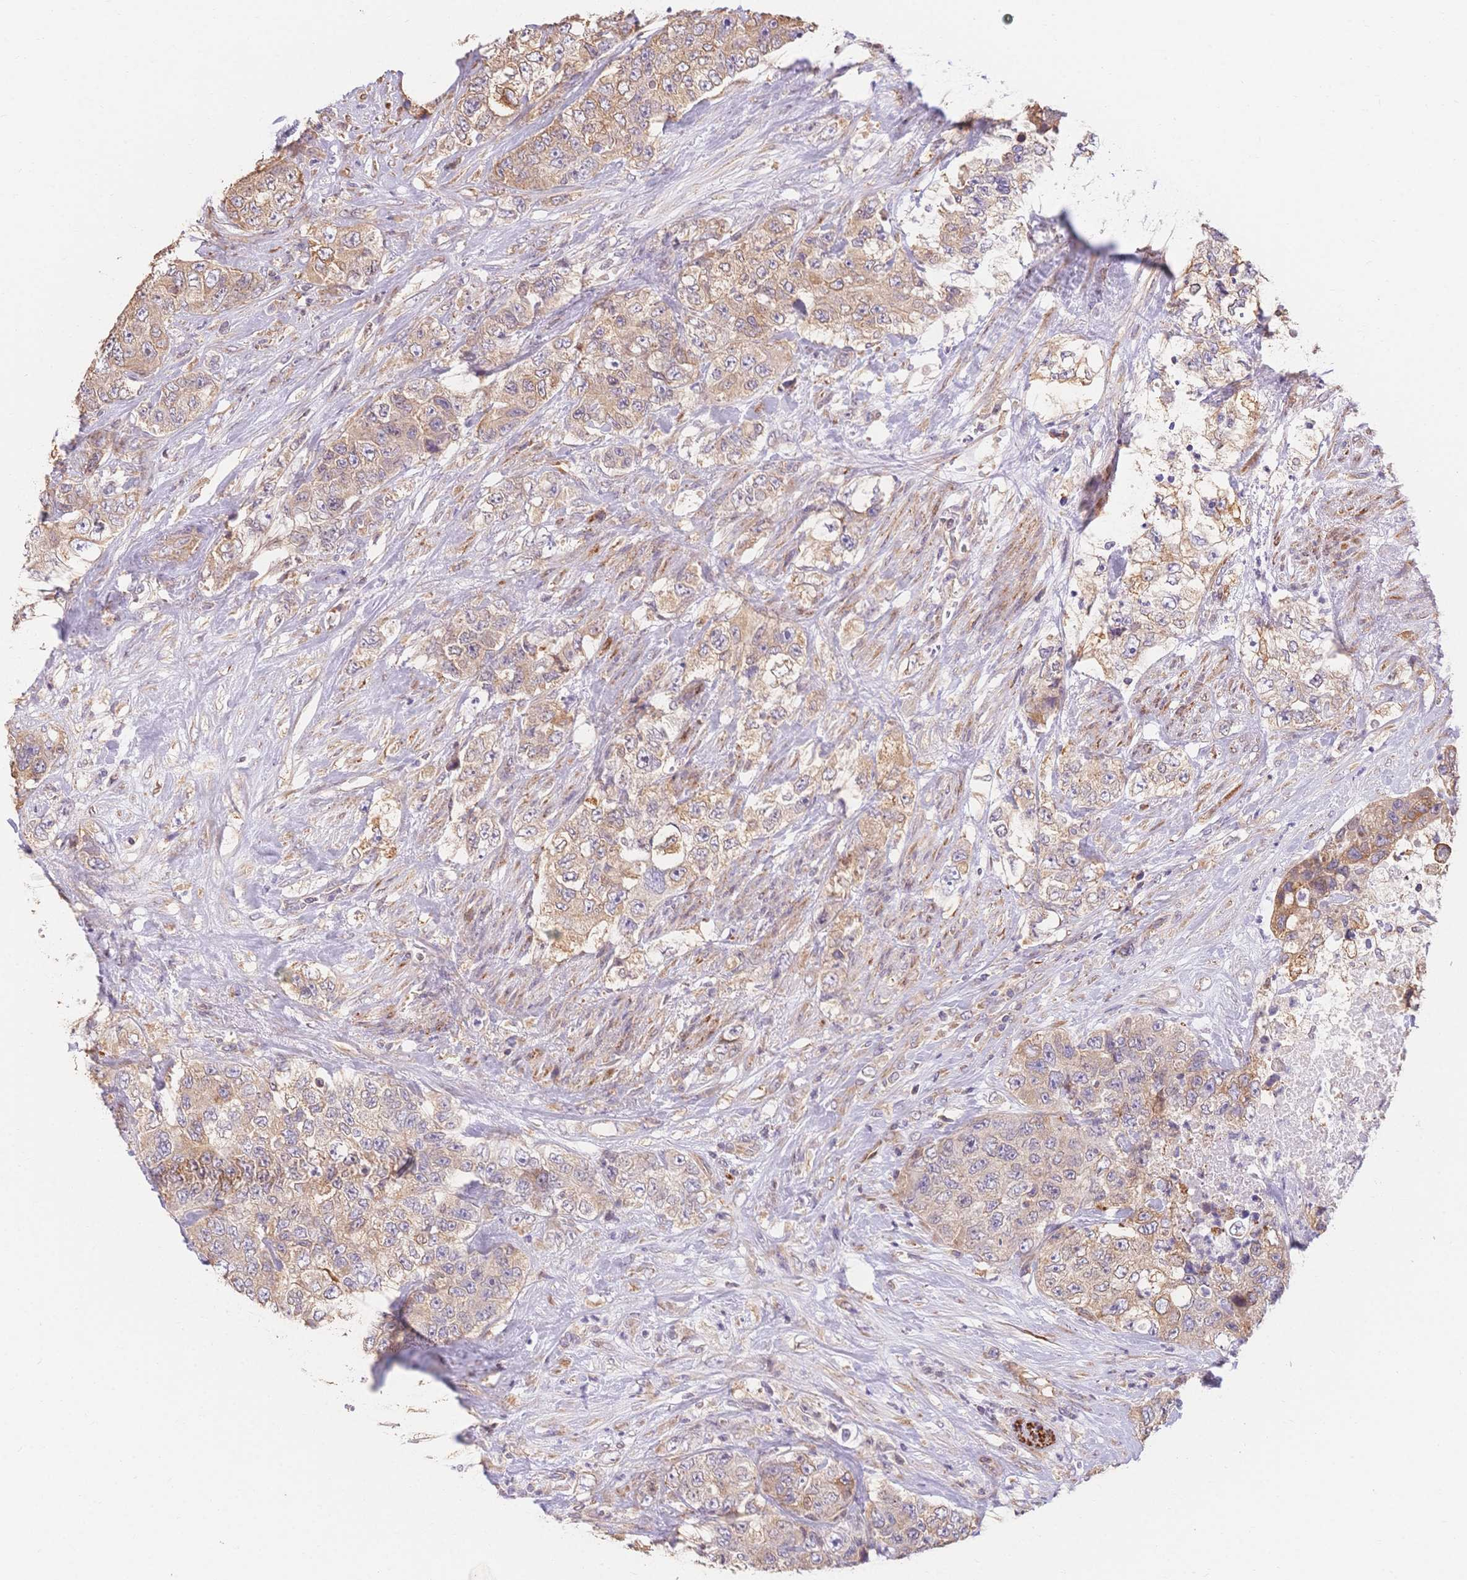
{"staining": {"intensity": "weak", "quantity": ">75%", "location": "cytoplasmic/membranous"}, "tissue": "urothelial cancer", "cell_type": "Tumor cells", "image_type": "cancer", "snomed": [{"axis": "morphology", "description": "Urothelial carcinoma, High grade"}, {"axis": "topography", "description": "Urinary bladder"}], "caption": "Weak cytoplasmic/membranous staining is seen in about >75% of tumor cells in high-grade urothelial carcinoma.", "gene": "HS3ST5", "patient": {"sex": "female", "age": 78}}